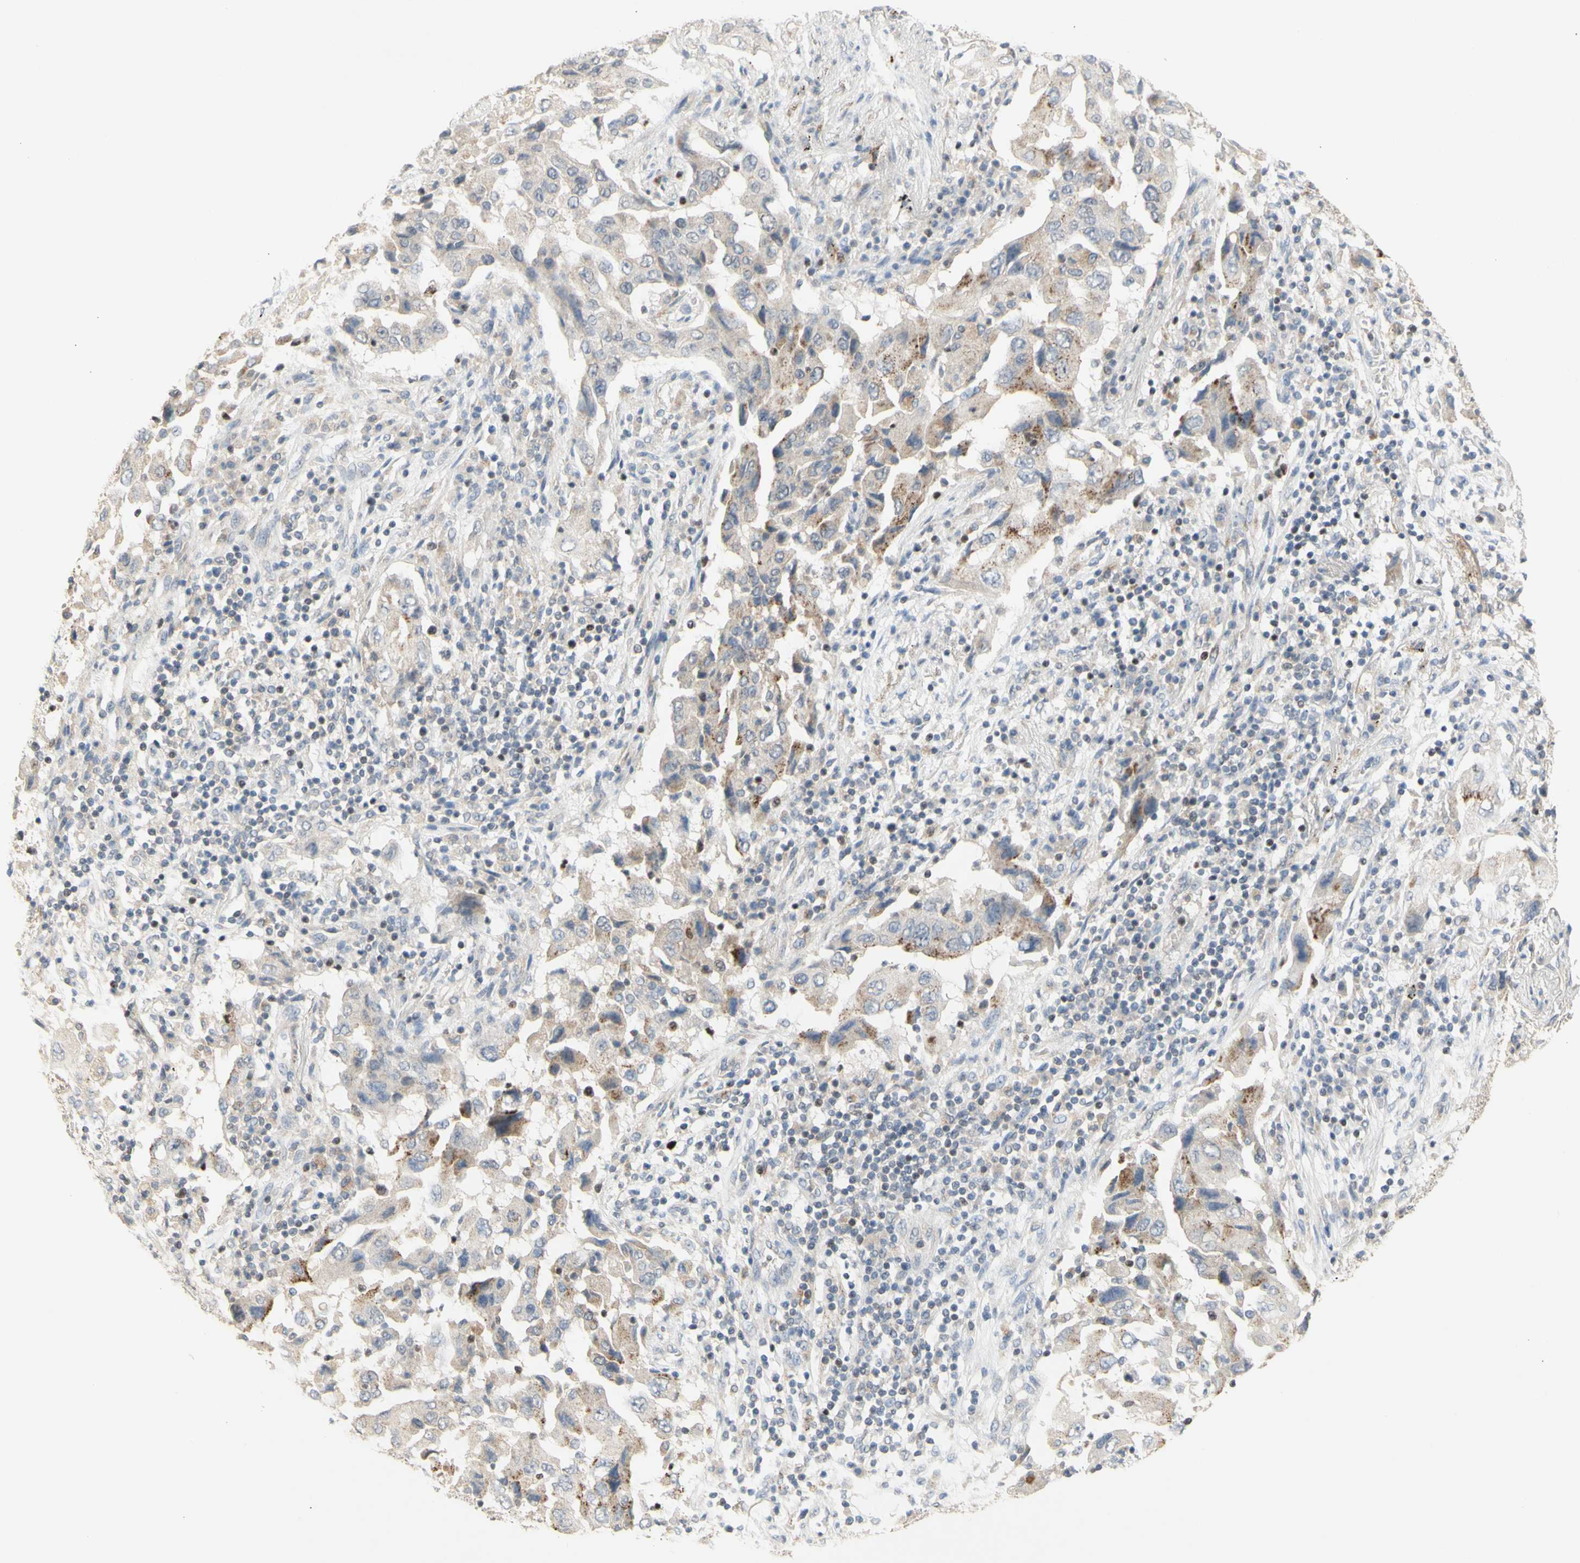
{"staining": {"intensity": "weak", "quantity": "25%-75%", "location": "cytoplasmic/membranous"}, "tissue": "lung cancer", "cell_type": "Tumor cells", "image_type": "cancer", "snomed": [{"axis": "morphology", "description": "Adenocarcinoma, NOS"}, {"axis": "topography", "description": "Lung"}], "caption": "Weak cytoplasmic/membranous expression for a protein is appreciated in about 25%-75% of tumor cells of lung adenocarcinoma using immunohistochemistry.", "gene": "NLRP1", "patient": {"sex": "female", "age": 65}}